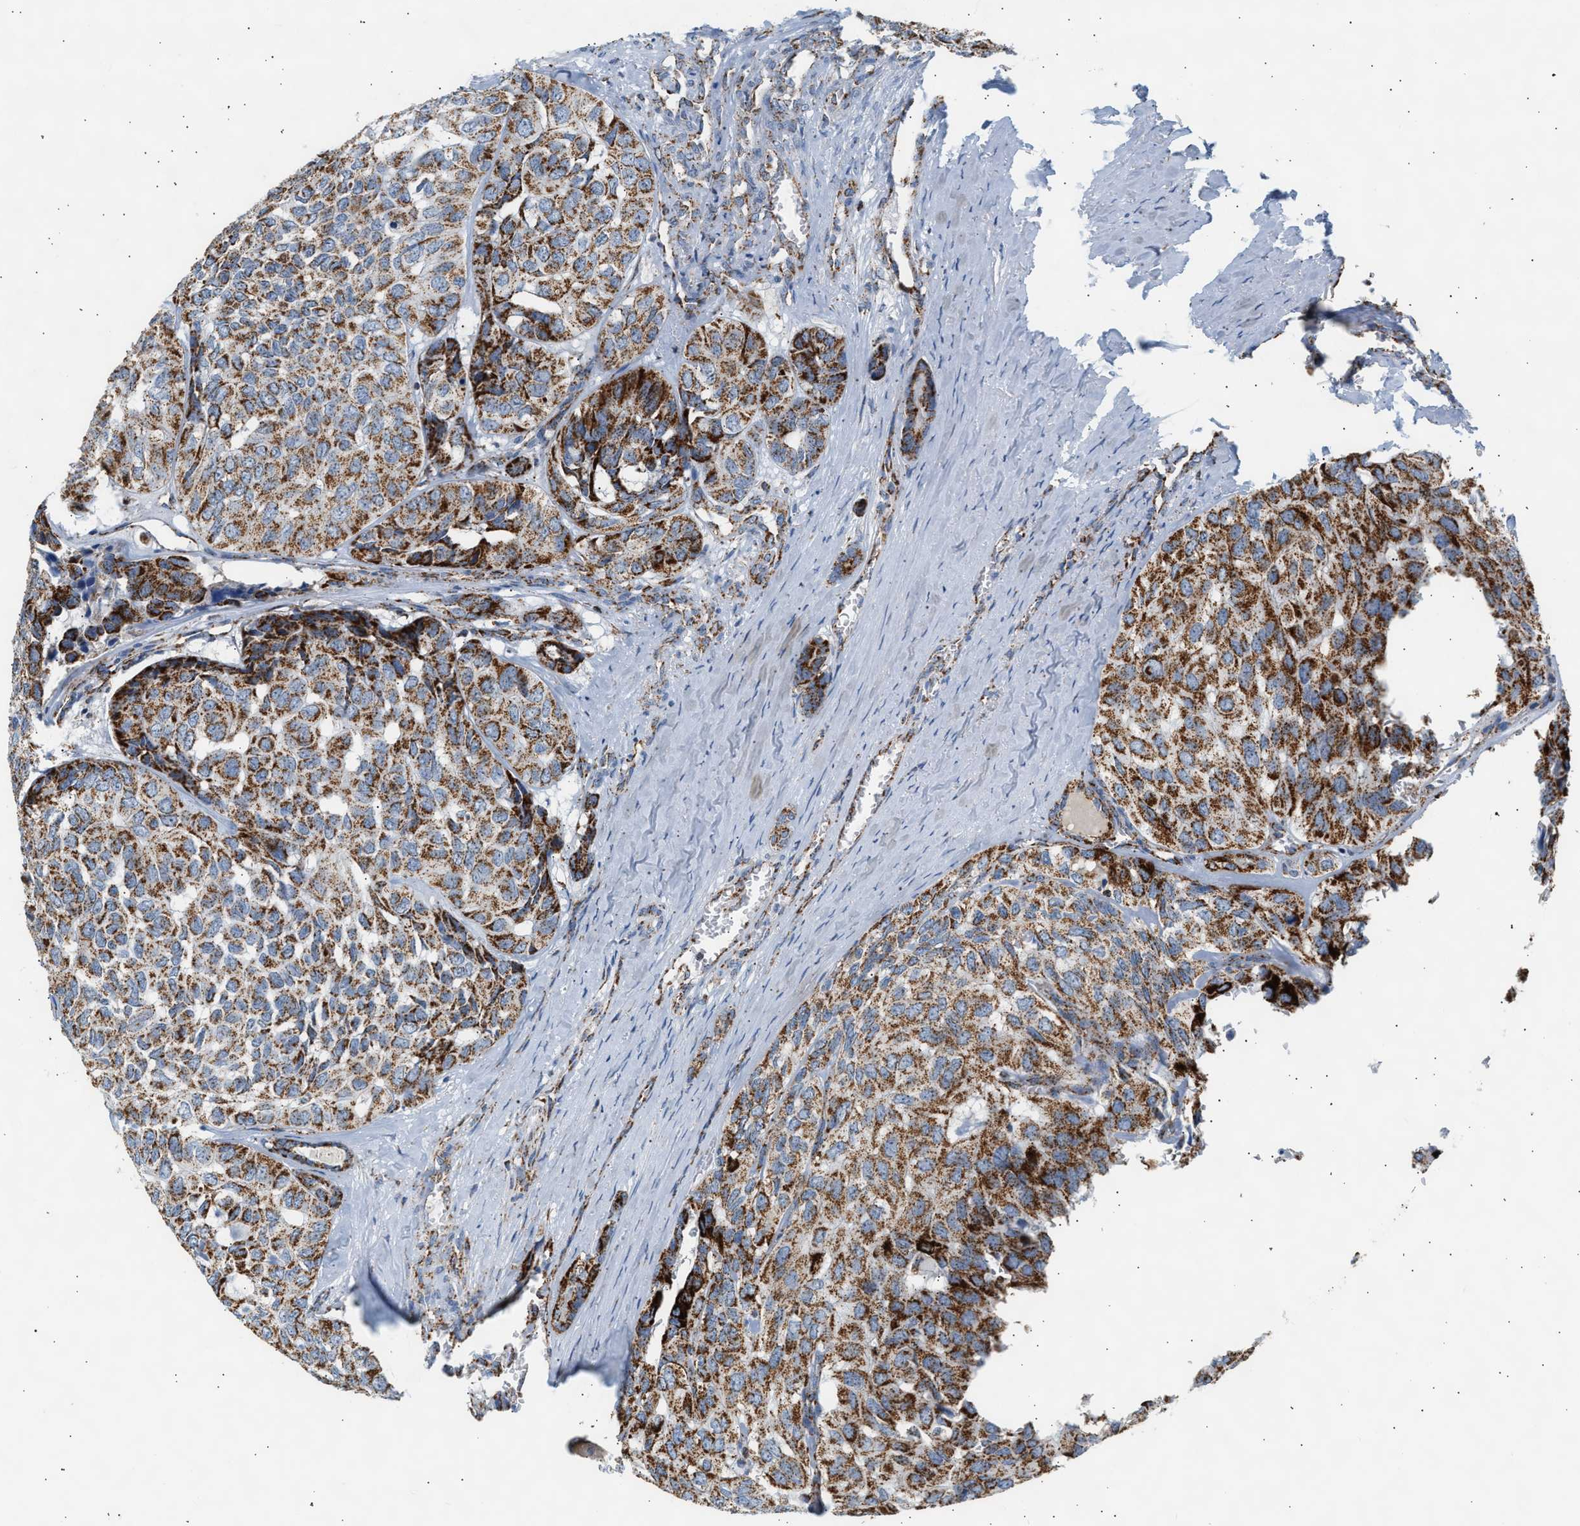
{"staining": {"intensity": "strong", "quantity": ">75%", "location": "cytoplasmic/membranous"}, "tissue": "head and neck cancer", "cell_type": "Tumor cells", "image_type": "cancer", "snomed": [{"axis": "morphology", "description": "Adenocarcinoma, NOS"}, {"axis": "topography", "description": "Salivary gland, NOS"}, {"axis": "topography", "description": "Head-Neck"}], "caption": "Protein expression analysis of adenocarcinoma (head and neck) reveals strong cytoplasmic/membranous staining in approximately >75% of tumor cells.", "gene": "OGDH", "patient": {"sex": "female", "age": 76}}